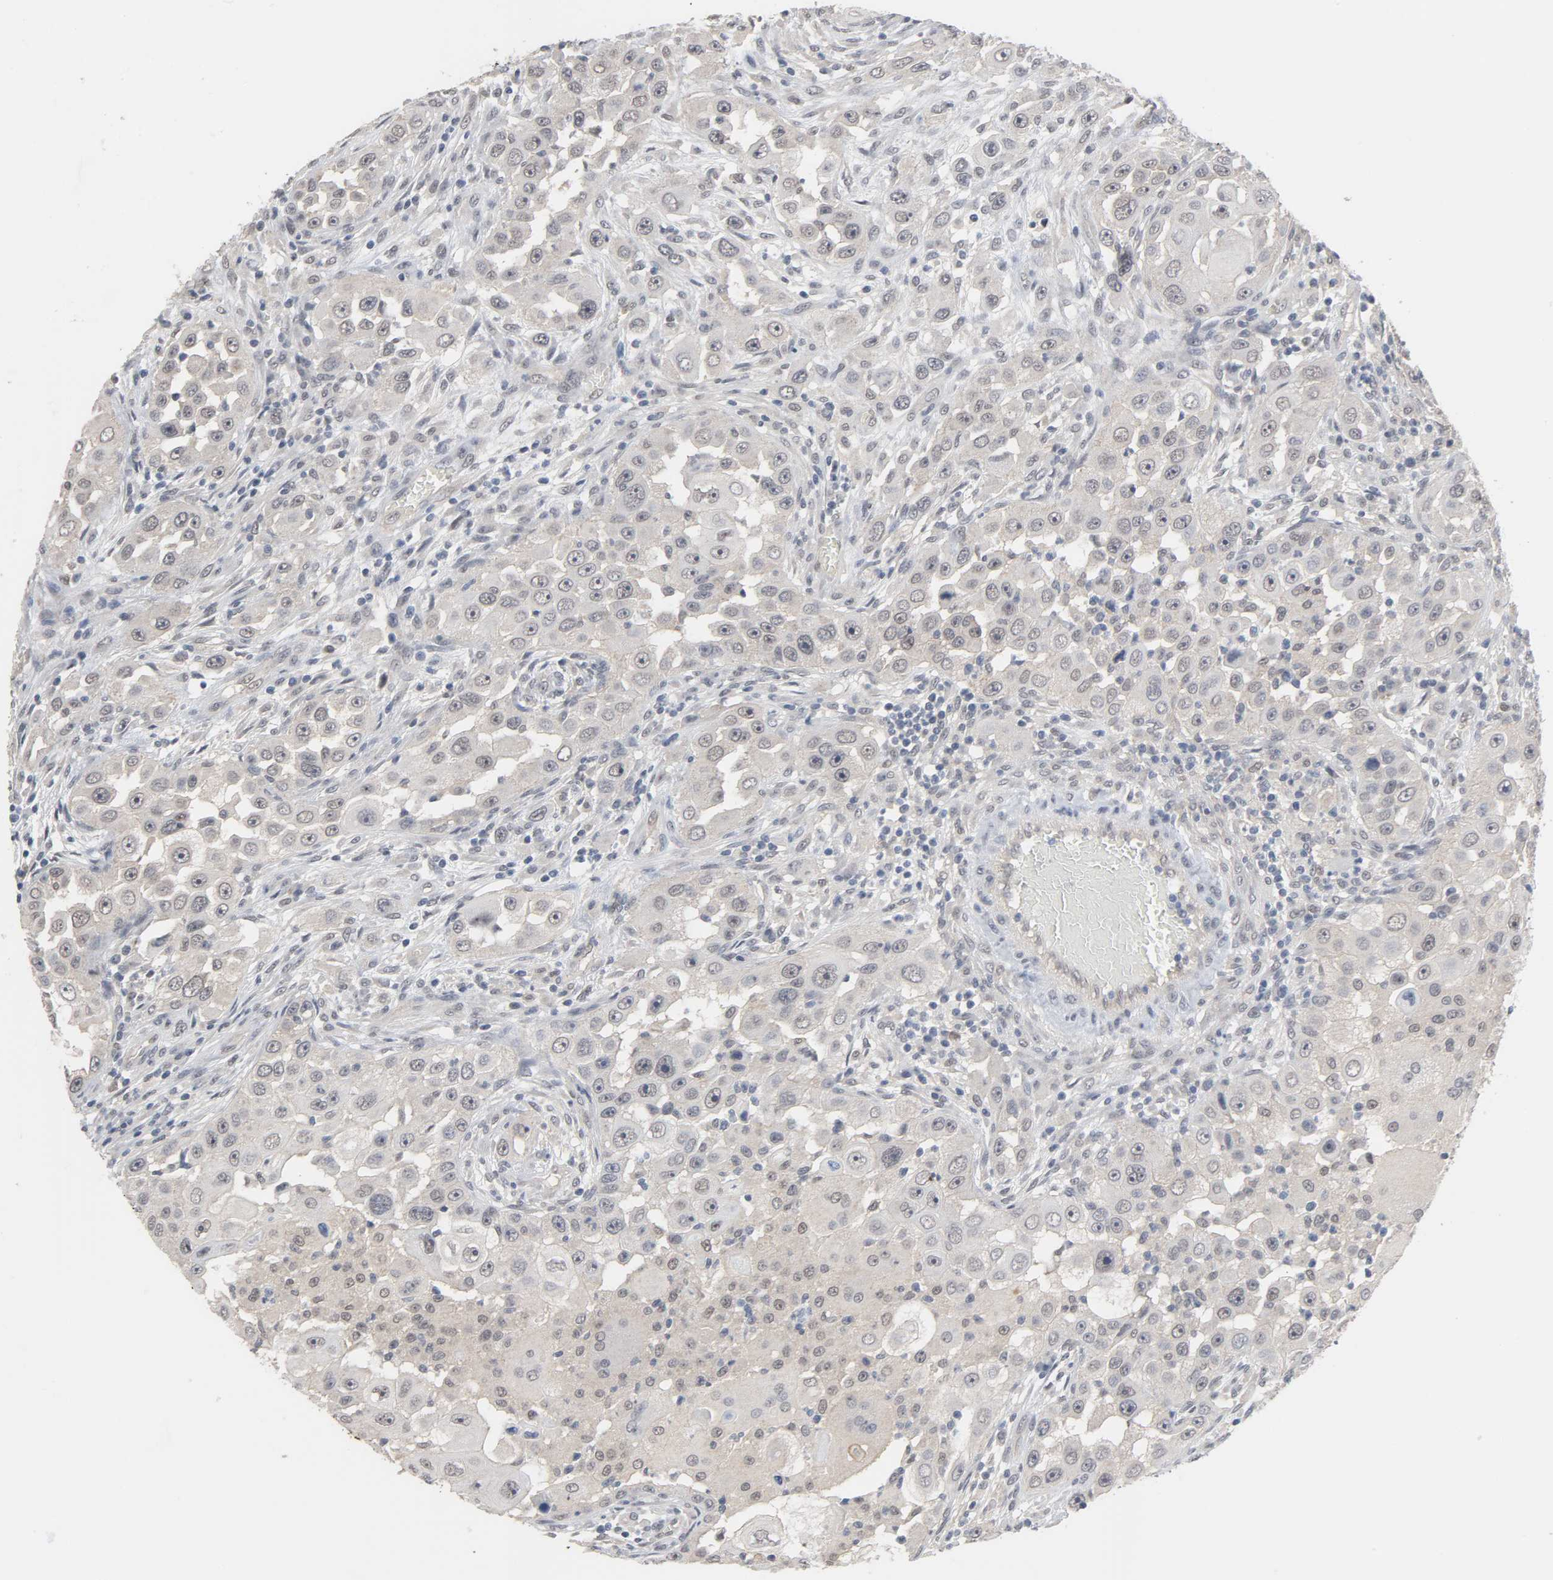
{"staining": {"intensity": "weak", "quantity": "<25%", "location": "cytoplasmic/membranous"}, "tissue": "head and neck cancer", "cell_type": "Tumor cells", "image_type": "cancer", "snomed": [{"axis": "morphology", "description": "Carcinoma, NOS"}, {"axis": "topography", "description": "Head-Neck"}], "caption": "DAB immunohistochemical staining of human carcinoma (head and neck) demonstrates no significant expression in tumor cells.", "gene": "ACSS2", "patient": {"sex": "male", "age": 87}}